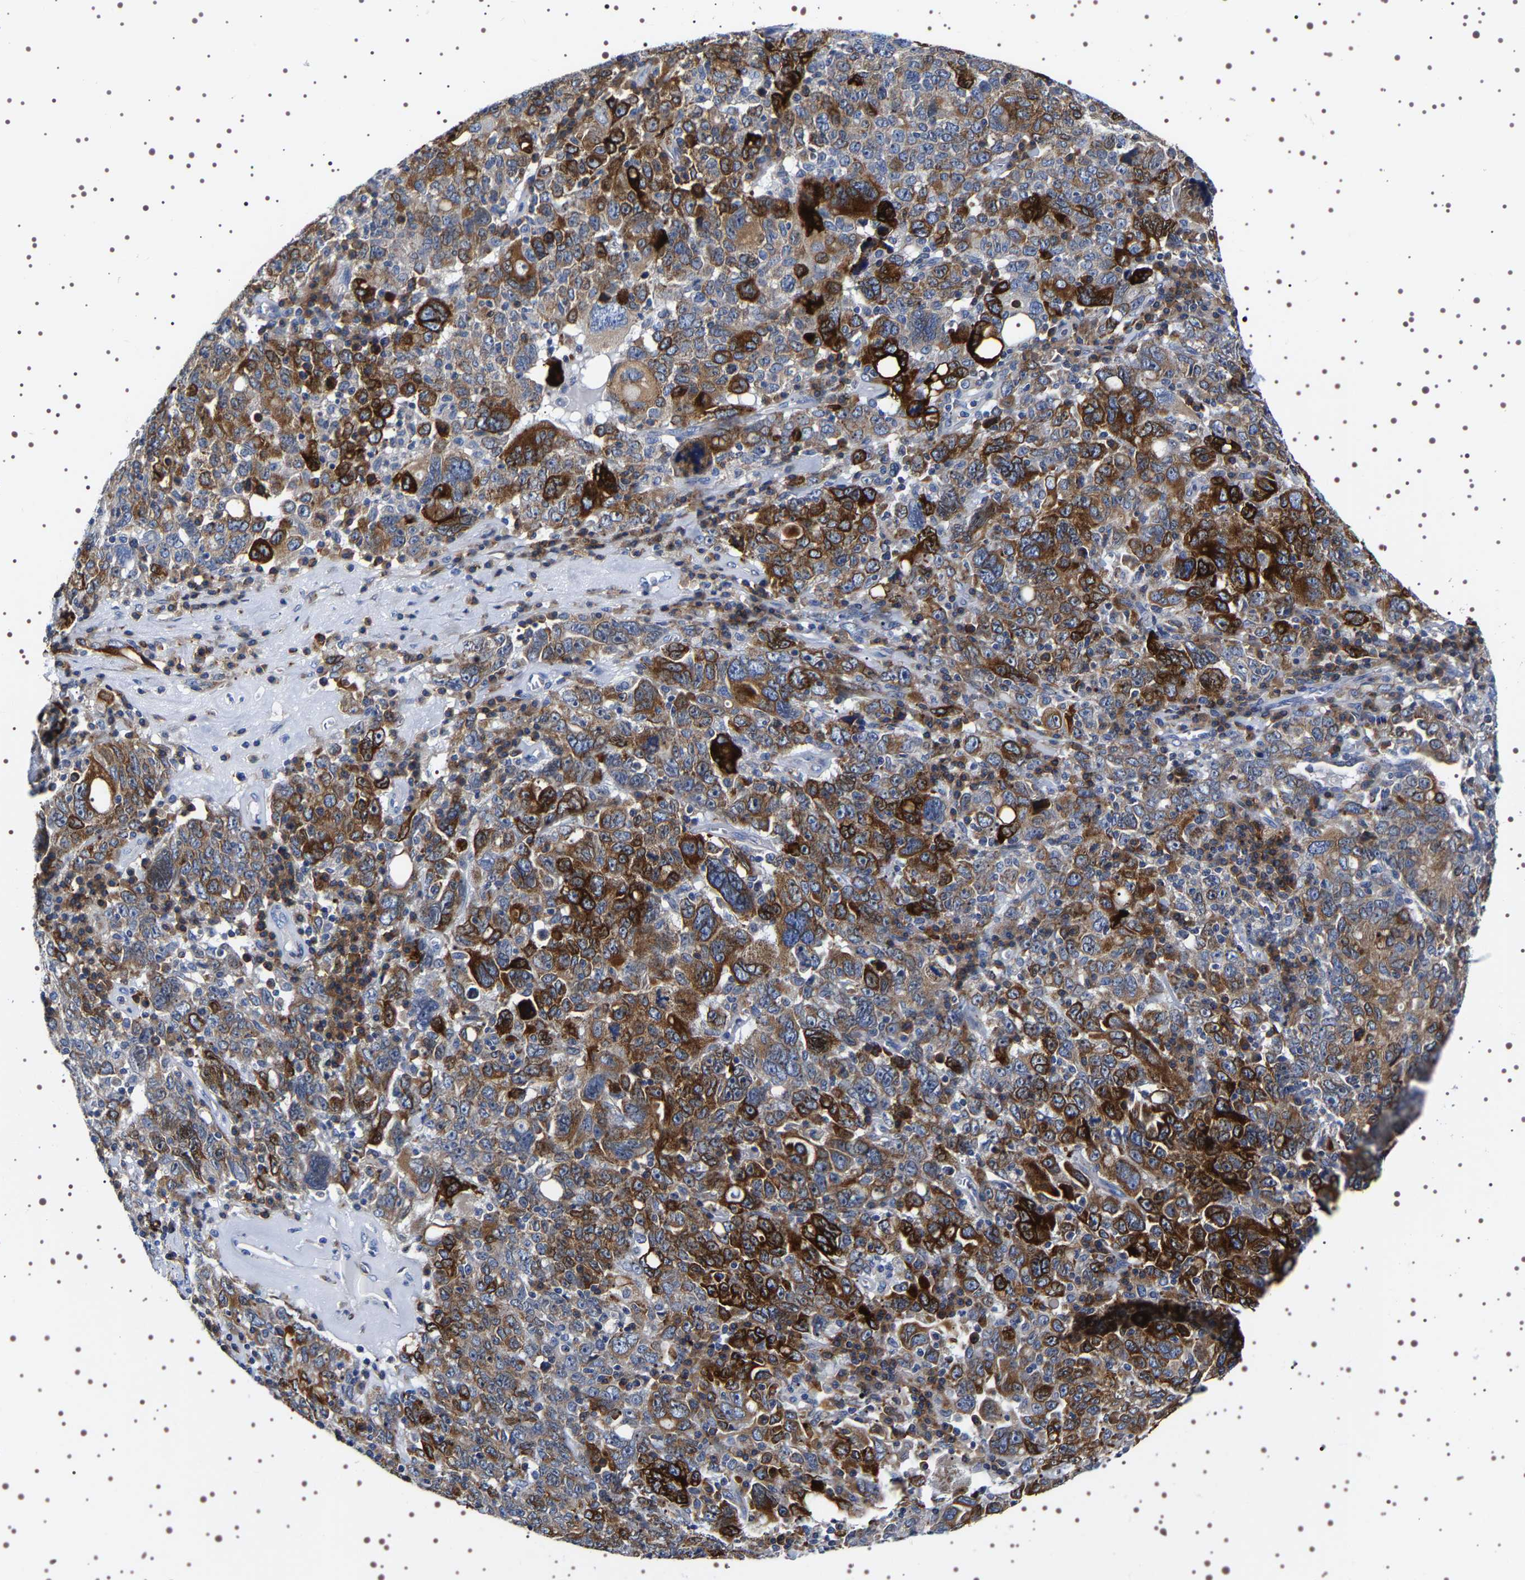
{"staining": {"intensity": "strong", "quantity": ">75%", "location": "cytoplasmic/membranous"}, "tissue": "ovarian cancer", "cell_type": "Tumor cells", "image_type": "cancer", "snomed": [{"axis": "morphology", "description": "Carcinoma, endometroid"}, {"axis": "topography", "description": "Ovary"}], "caption": "Immunohistochemical staining of human endometroid carcinoma (ovarian) exhibits high levels of strong cytoplasmic/membranous protein positivity in approximately >75% of tumor cells. The staining is performed using DAB brown chromogen to label protein expression. The nuclei are counter-stained blue using hematoxylin.", "gene": "SQLE", "patient": {"sex": "female", "age": 62}}